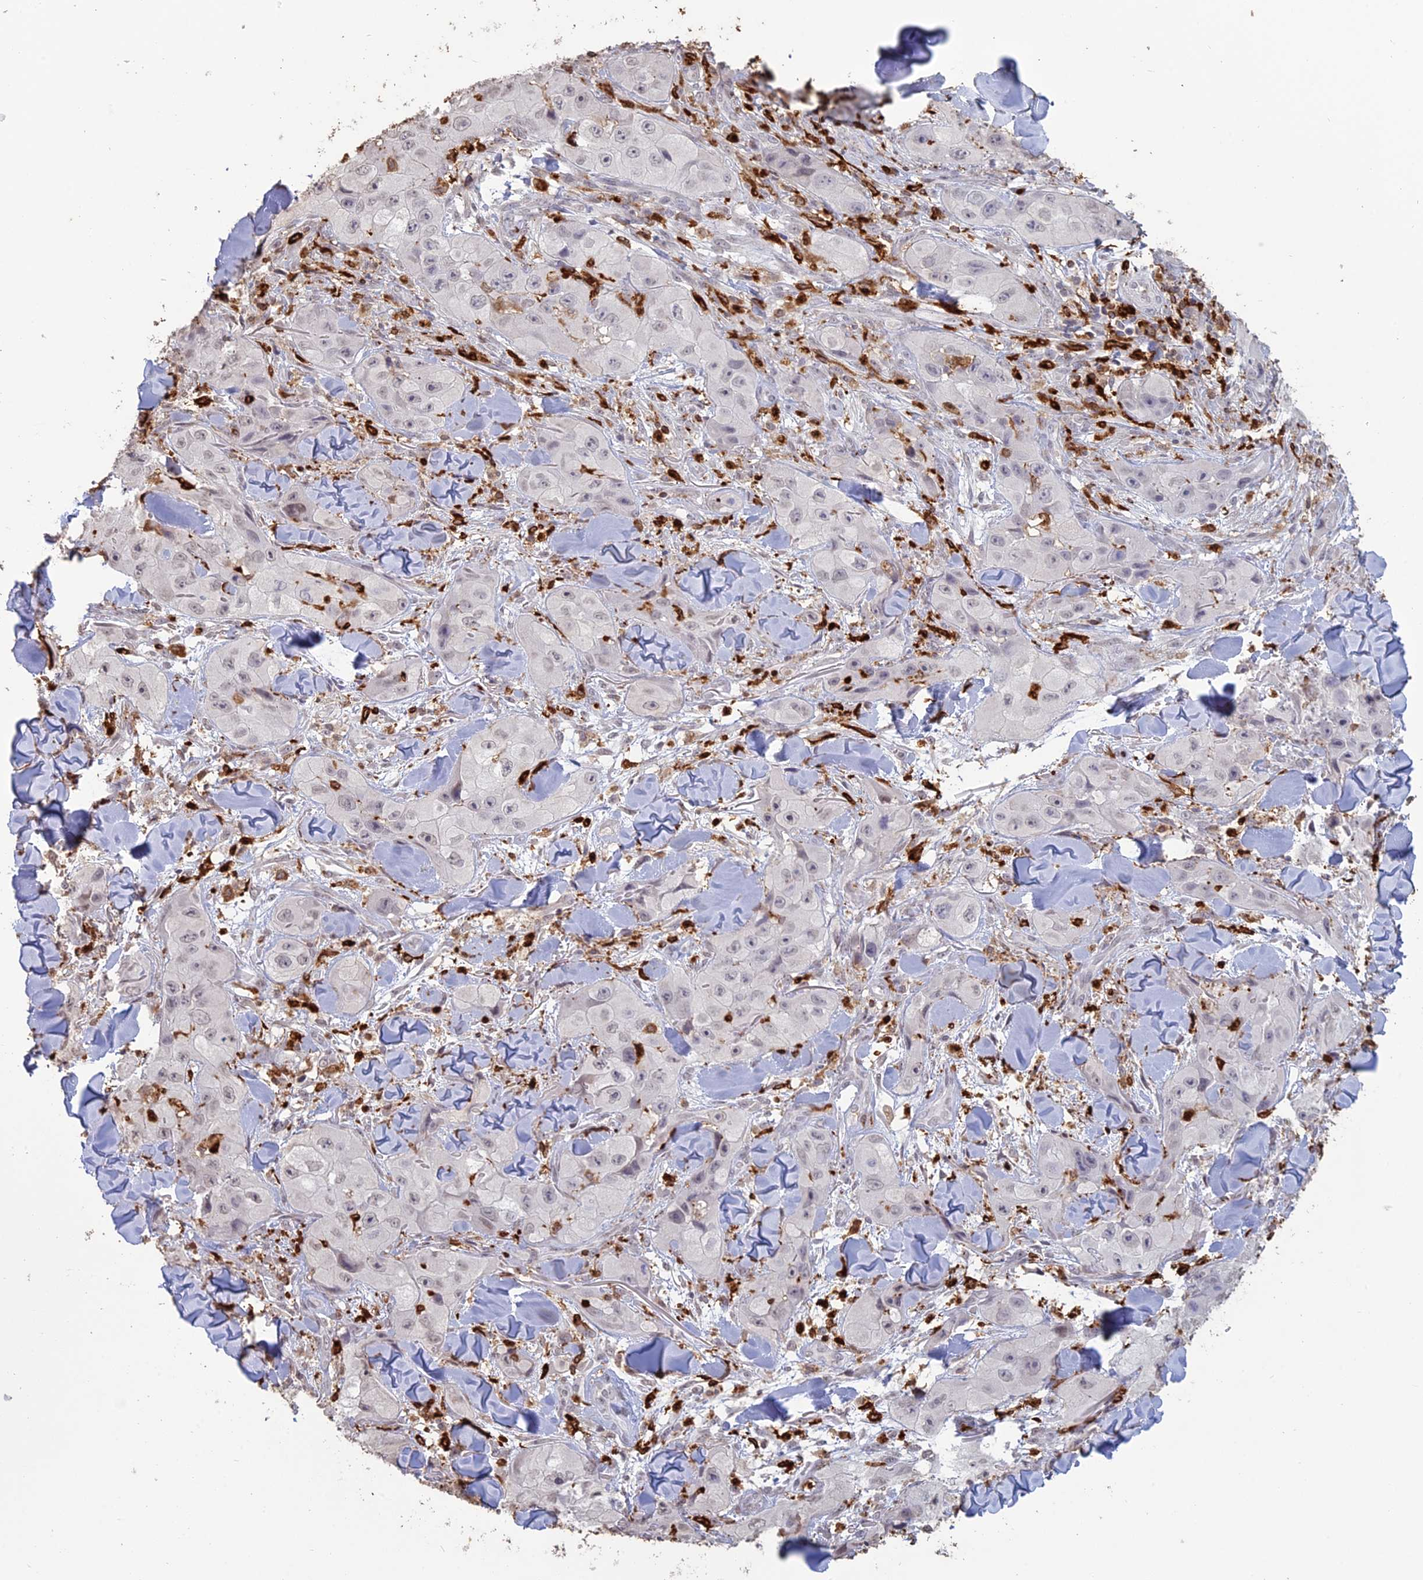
{"staining": {"intensity": "negative", "quantity": "none", "location": "none"}, "tissue": "skin cancer", "cell_type": "Tumor cells", "image_type": "cancer", "snomed": [{"axis": "morphology", "description": "Squamous cell carcinoma, NOS"}, {"axis": "topography", "description": "Skin"}, {"axis": "topography", "description": "Subcutis"}], "caption": "Tumor cells are negative for brown protein staining in skin cancer.", "gene": "APOBR", "patient": {"sex": "male", "age": 73}}